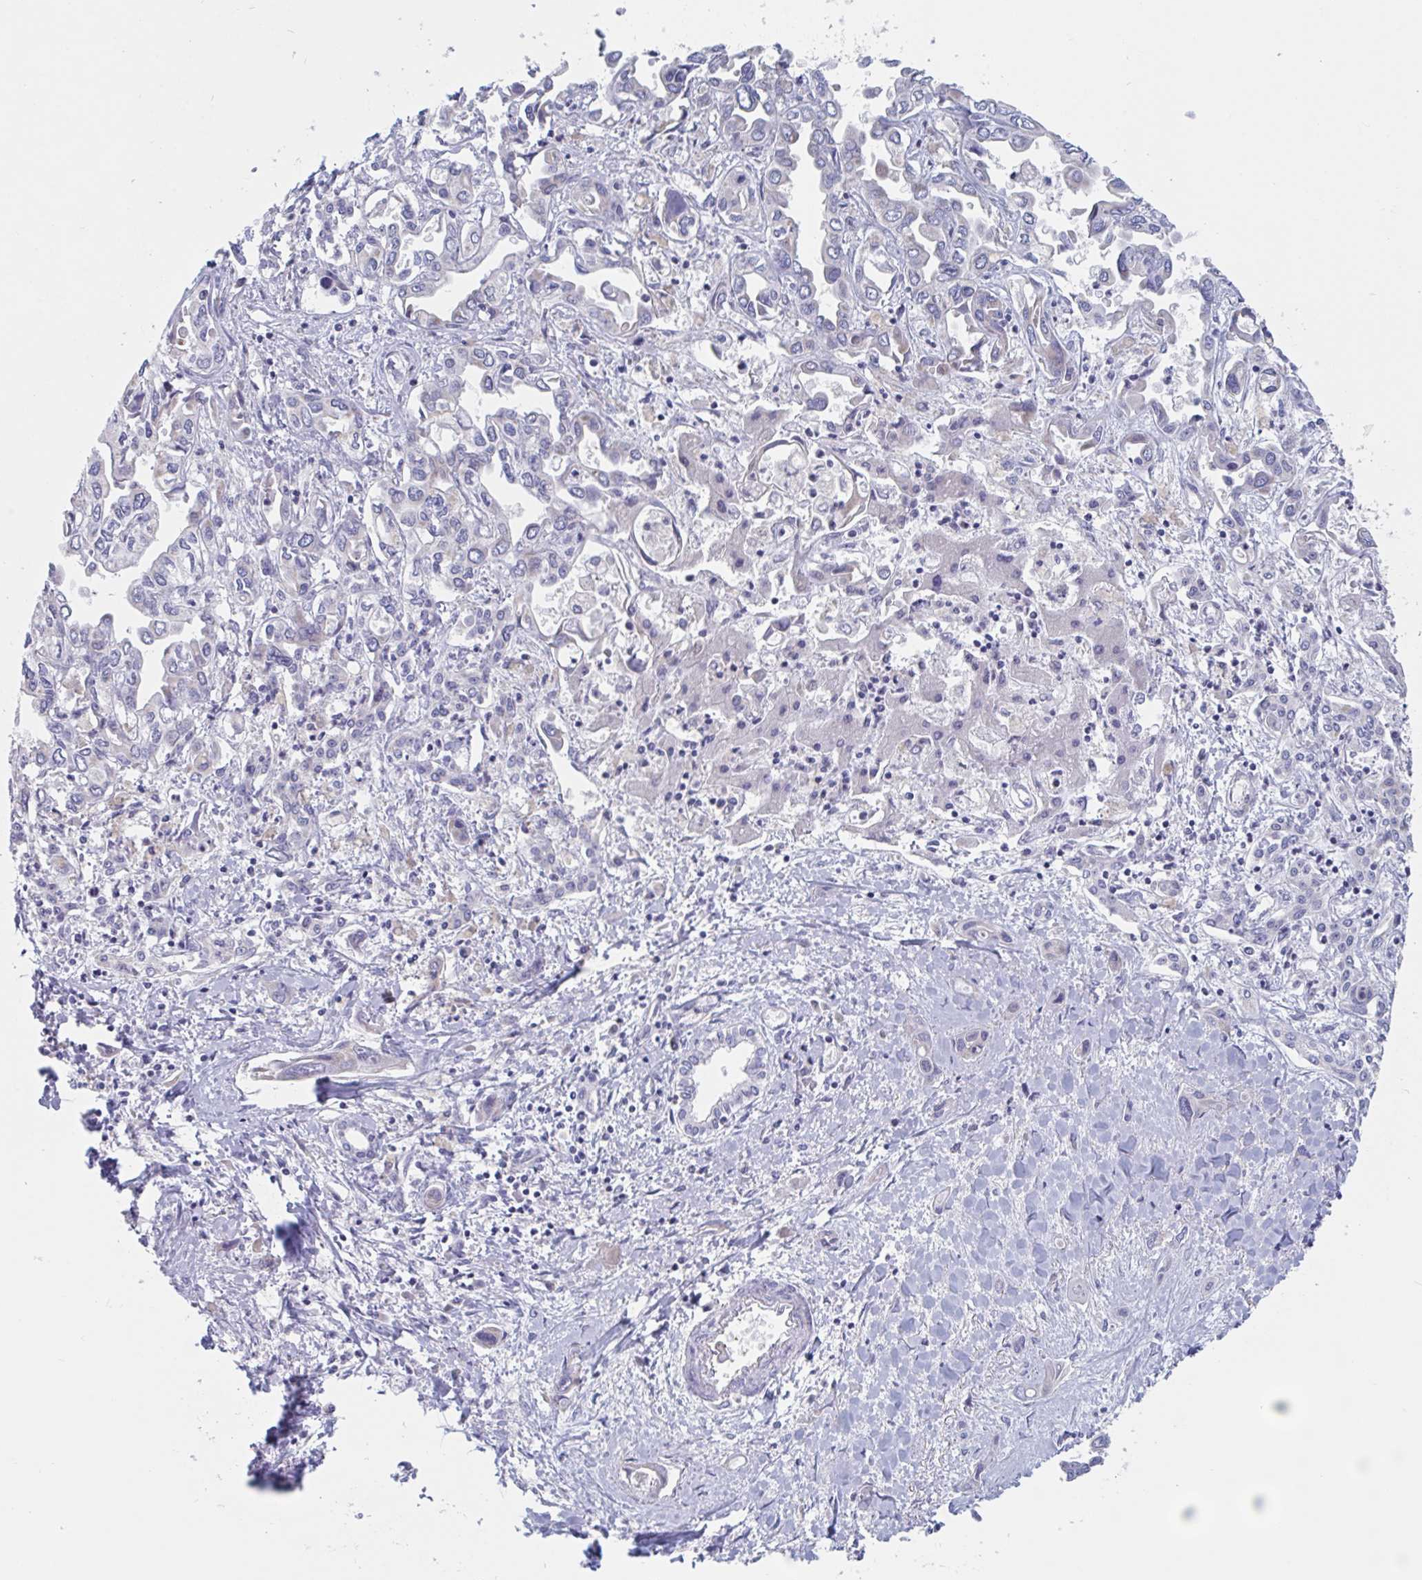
{"staining": {"intensity": "negative", "quantity": "none", "location": "none"}, "tissue": "liver cancer", "cell_type": "Tumor cells", "image_type": "cancer", "snomed": [{"axis": "morphology", "description": "Cholangiocarcinoma"}, {"axis": "topography", "description": "Liver"}], "caption": "A histopathology image of human liver cholangiocarcinoma is negative for staining in tumor cells.", "gene": "MRPL53", "patient": {"sex": "female", "age": 64}}